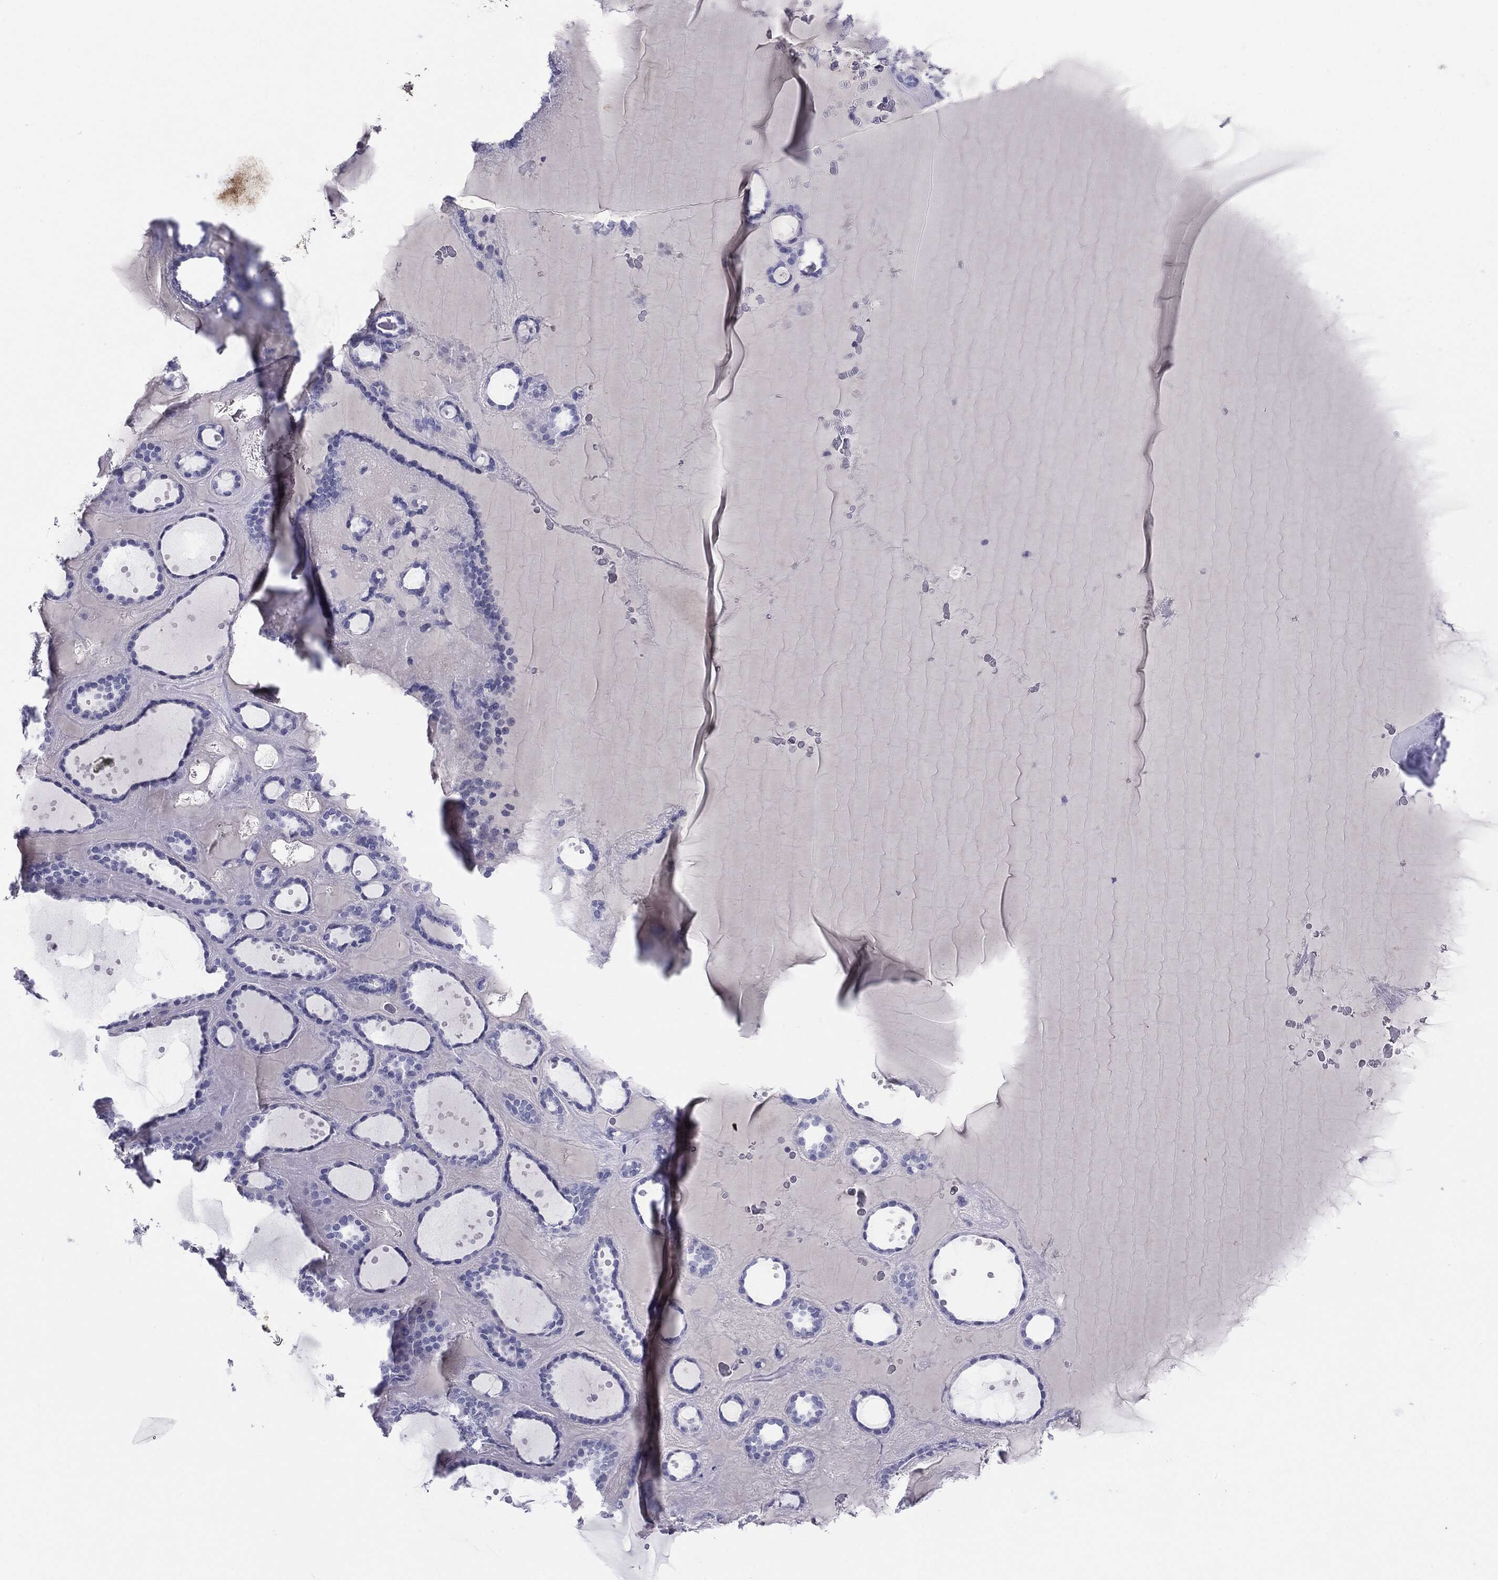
{"staining": {"intensity": "negative", "quantity": "none", "location": "none"}, "tissue": "thyroid gland", "cell_type": "Glandular cells", "image_type": "normal", "snomed": [{"axis": "morphology", "description": "Normal tissue, NOS"}, {"axis": "topography", "description": "Thyroid gland"}], "caption": "Photomicrograph shows no protein positivity in glandular cells of unremarkable thyroid gland. The staining was performed using DAB to visualize the protein expression in brown, while the nuclei were stained in blue with hematoxylin (Magnification: 20x).", "gene": "SERPINB4", "patient": {"sex": "male", "age": 63}}